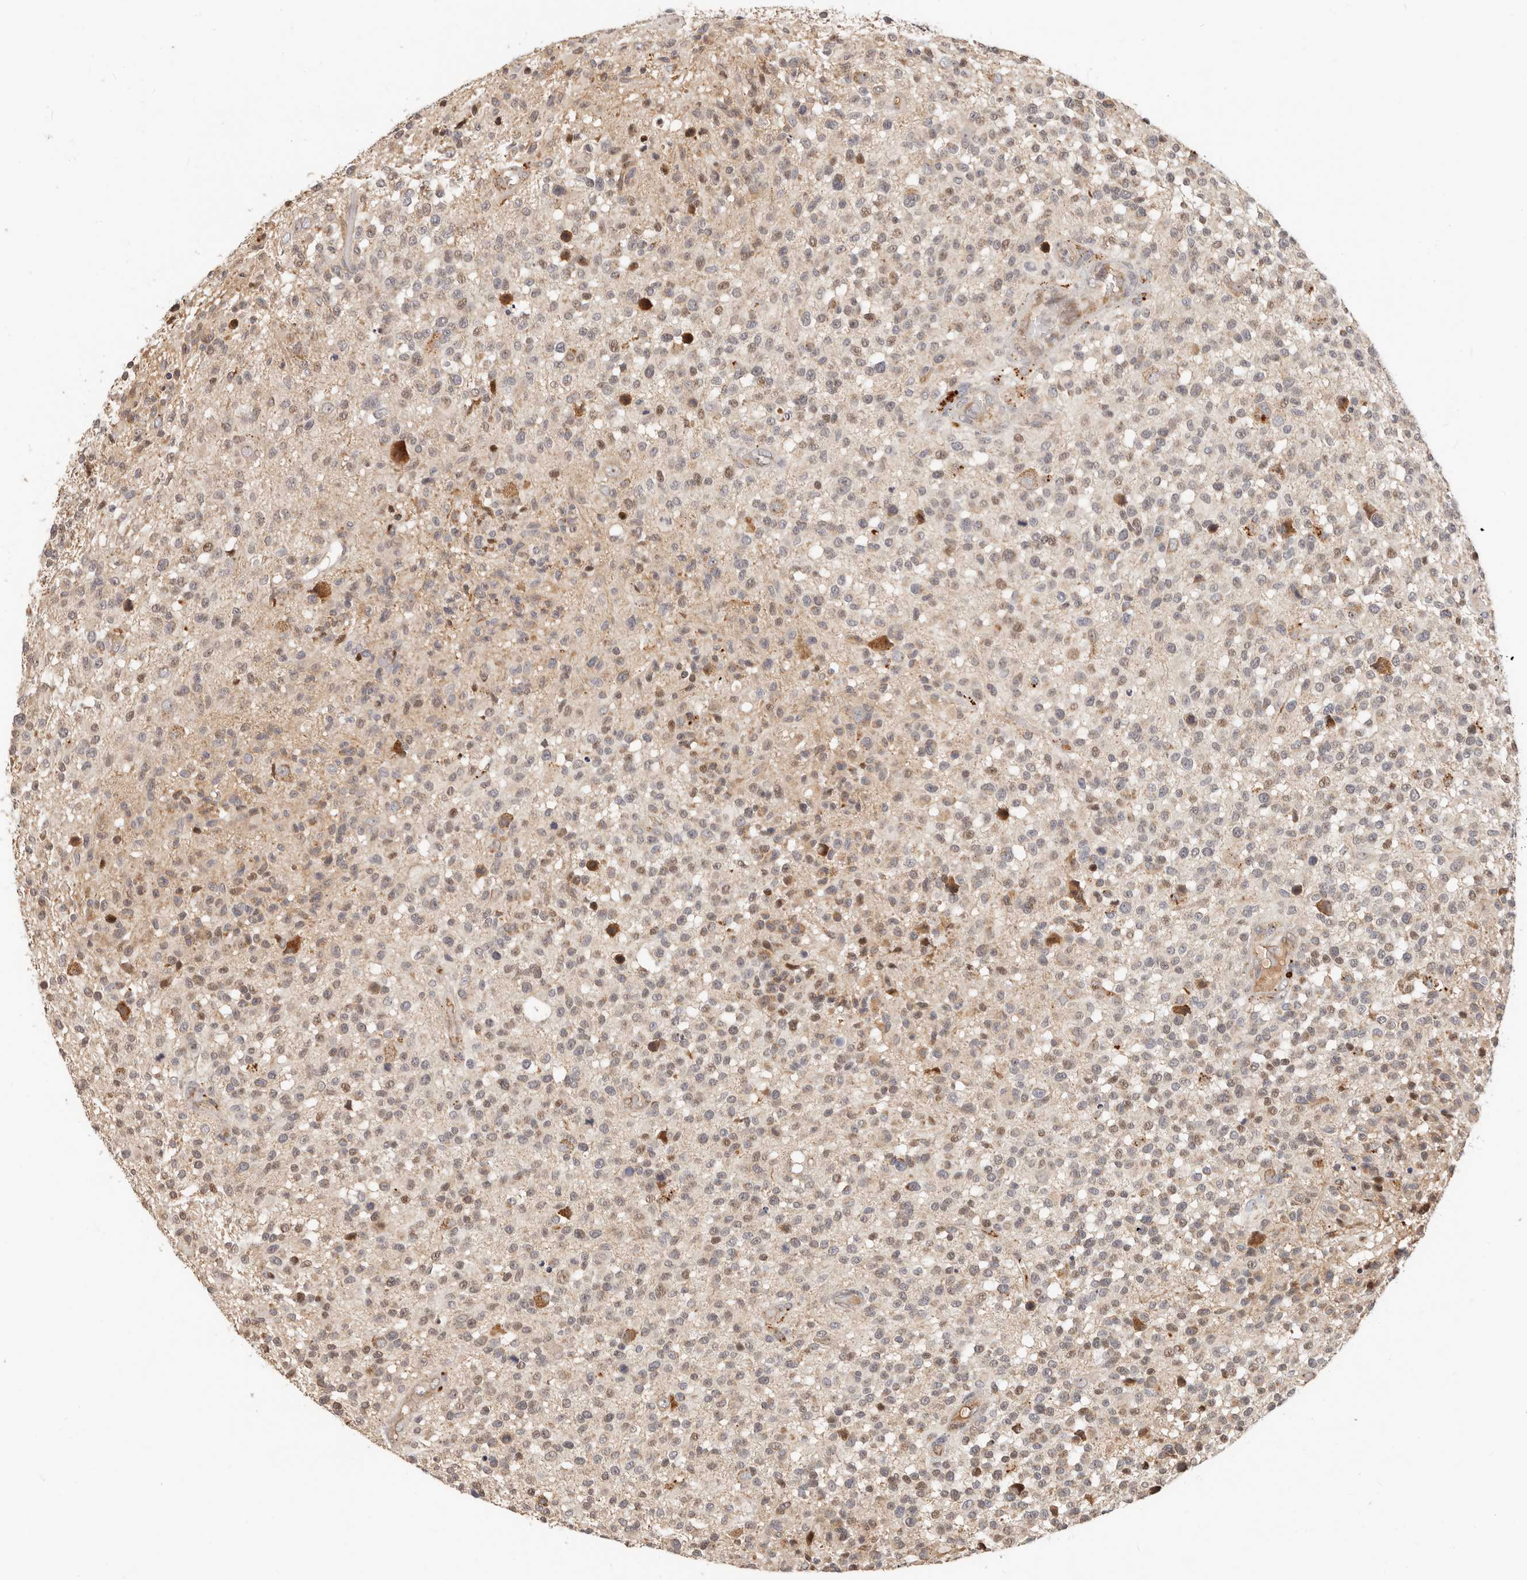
{"staining": {"intensity": "moderate", "quantity": "<25%", "location": "cytoplasmic/membranous,nuclear"}, "tissue": "glioma", "cell_type": "Tumor cells", "image_type": "cancer", "snomed": [{"axis": "morphology", "description": "Glioma, malignant, High grade"}, {"axis": "morphology", "description": "Glioblastoma, NOS"}, {"axis": "topography", "description": "Brain"}], "caption": "An image of human malignant glioma (high-grade) stained for a protein displays moderate cytoplasmic/membranous and nuclear brown staining in tumor cells.", "gene": "ZRANB1", "patient": {"sex": "male", "age": 60}}